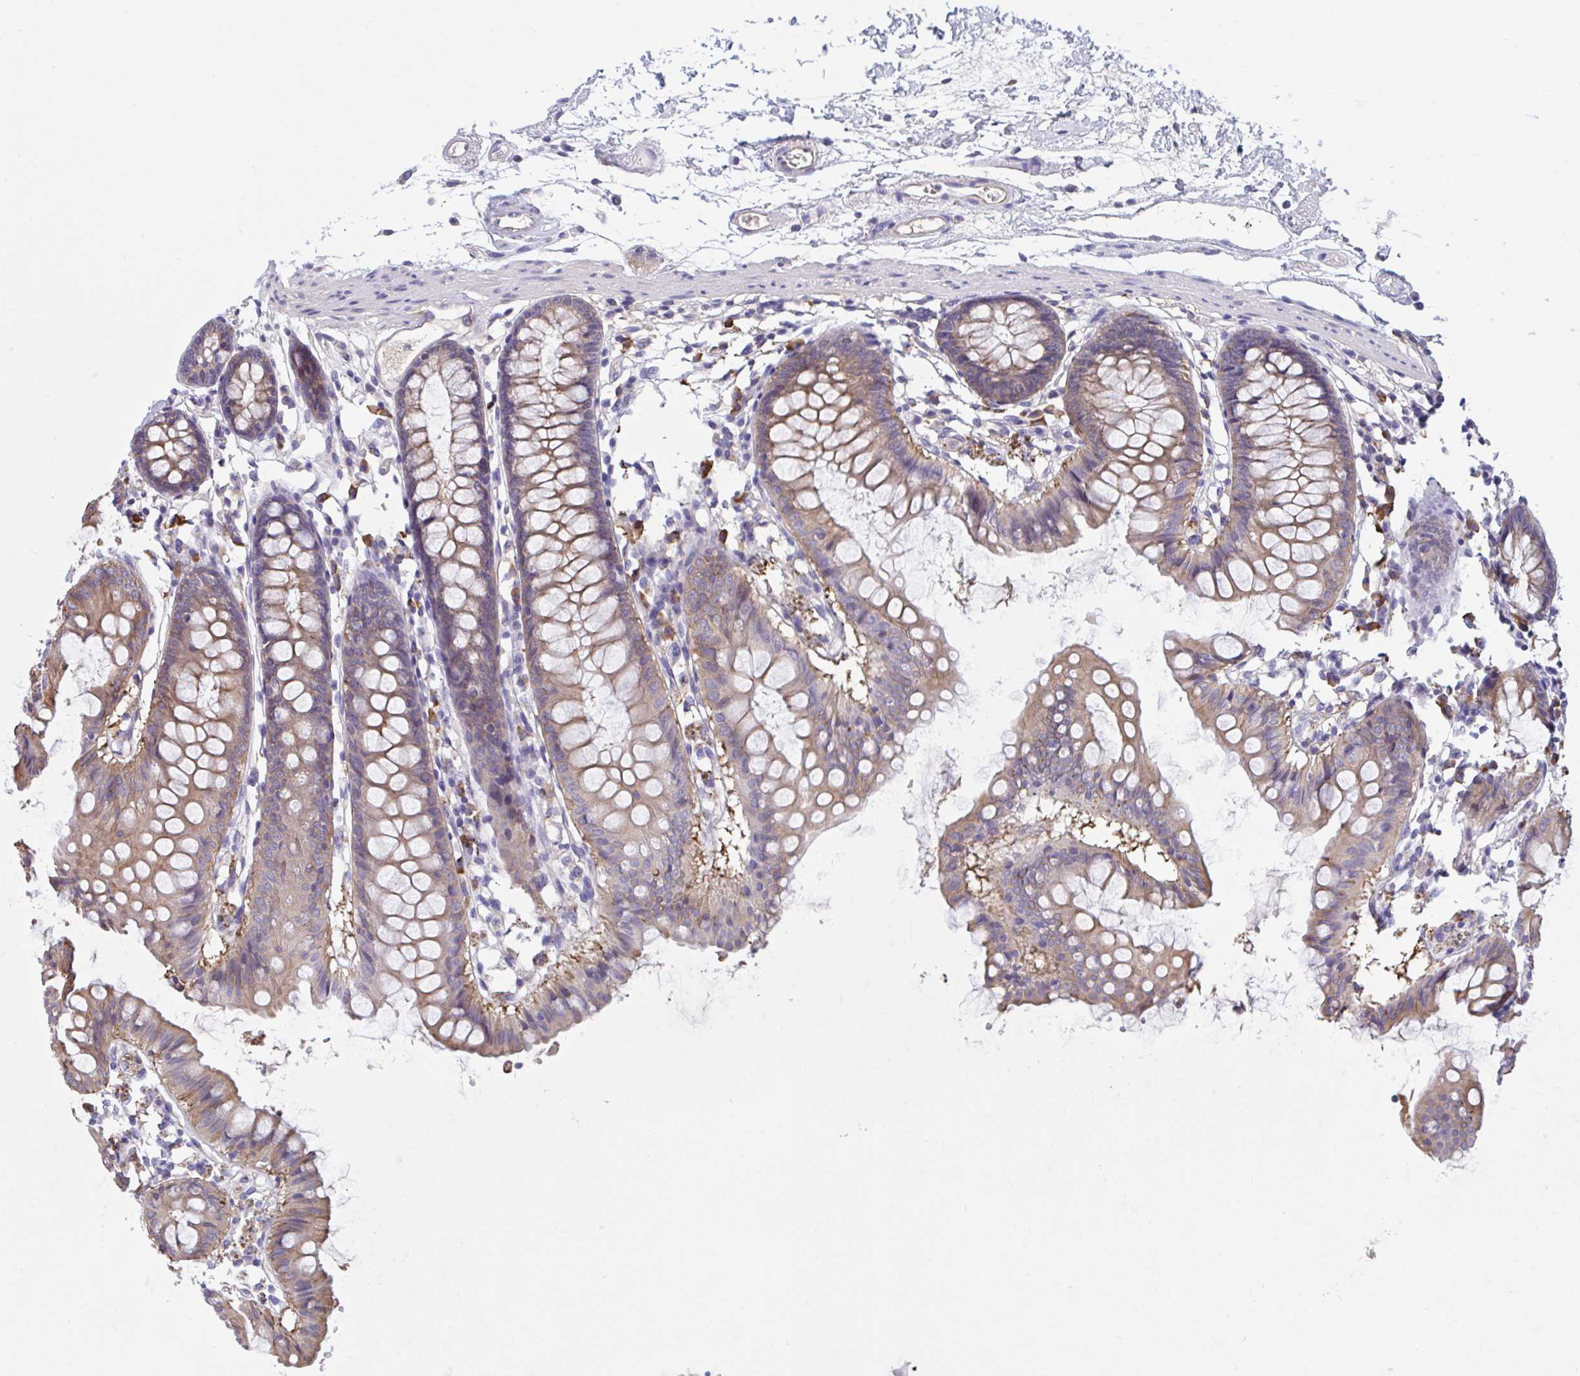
{"staining": {"intensity": "negative", "quantity": "none", "location": "none"}, "tissue": "colon", "cell_type": "Endothelial cells", "image_type": "normal", "snomed": [{"axis": "morphology", "description": "Normal tissue, NOS"}, {"axis": "topography", "description": "Colon"}], "caption": "Micrograph shows no protein expression in endothelial cells of unremarkable colon.", "gene": "MS4A14", "patient": {"sex": "female", "age": 84}}